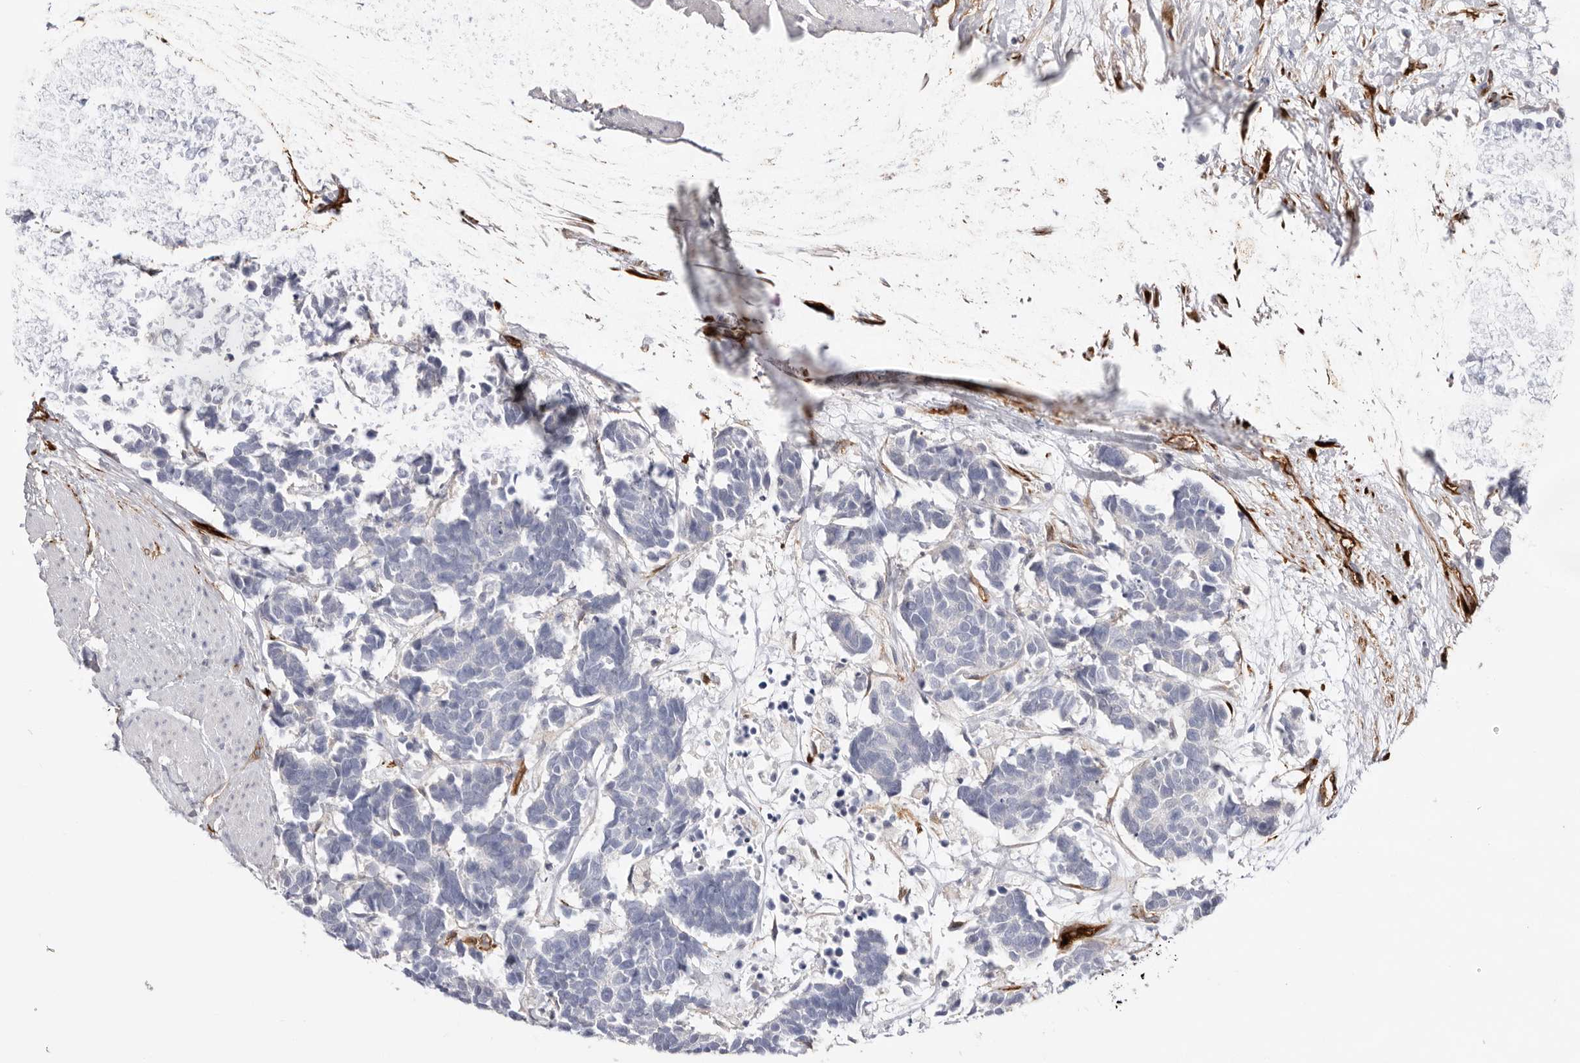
{"staining": {"intensity": "negative", "quantity": "none", "location": "none"}, "tissue": "carcinoid", "cell_type": "Tumor cells", "image_type": "cancer", "snomed": [{"axis": "morphology", "description": "Carcinoma, NOS"}, {"axis": "morphology", "description": "Carcinoid, malignant, NOS"}, {"axis": "topography", "description": "Urinary bladder"}], "caption": "DAB immunohistochemical staining of carcinoid displays no significant positivity in tumor cells.", "gene": "LRRC66", "patient": {"sex": "male", "age": 57}}